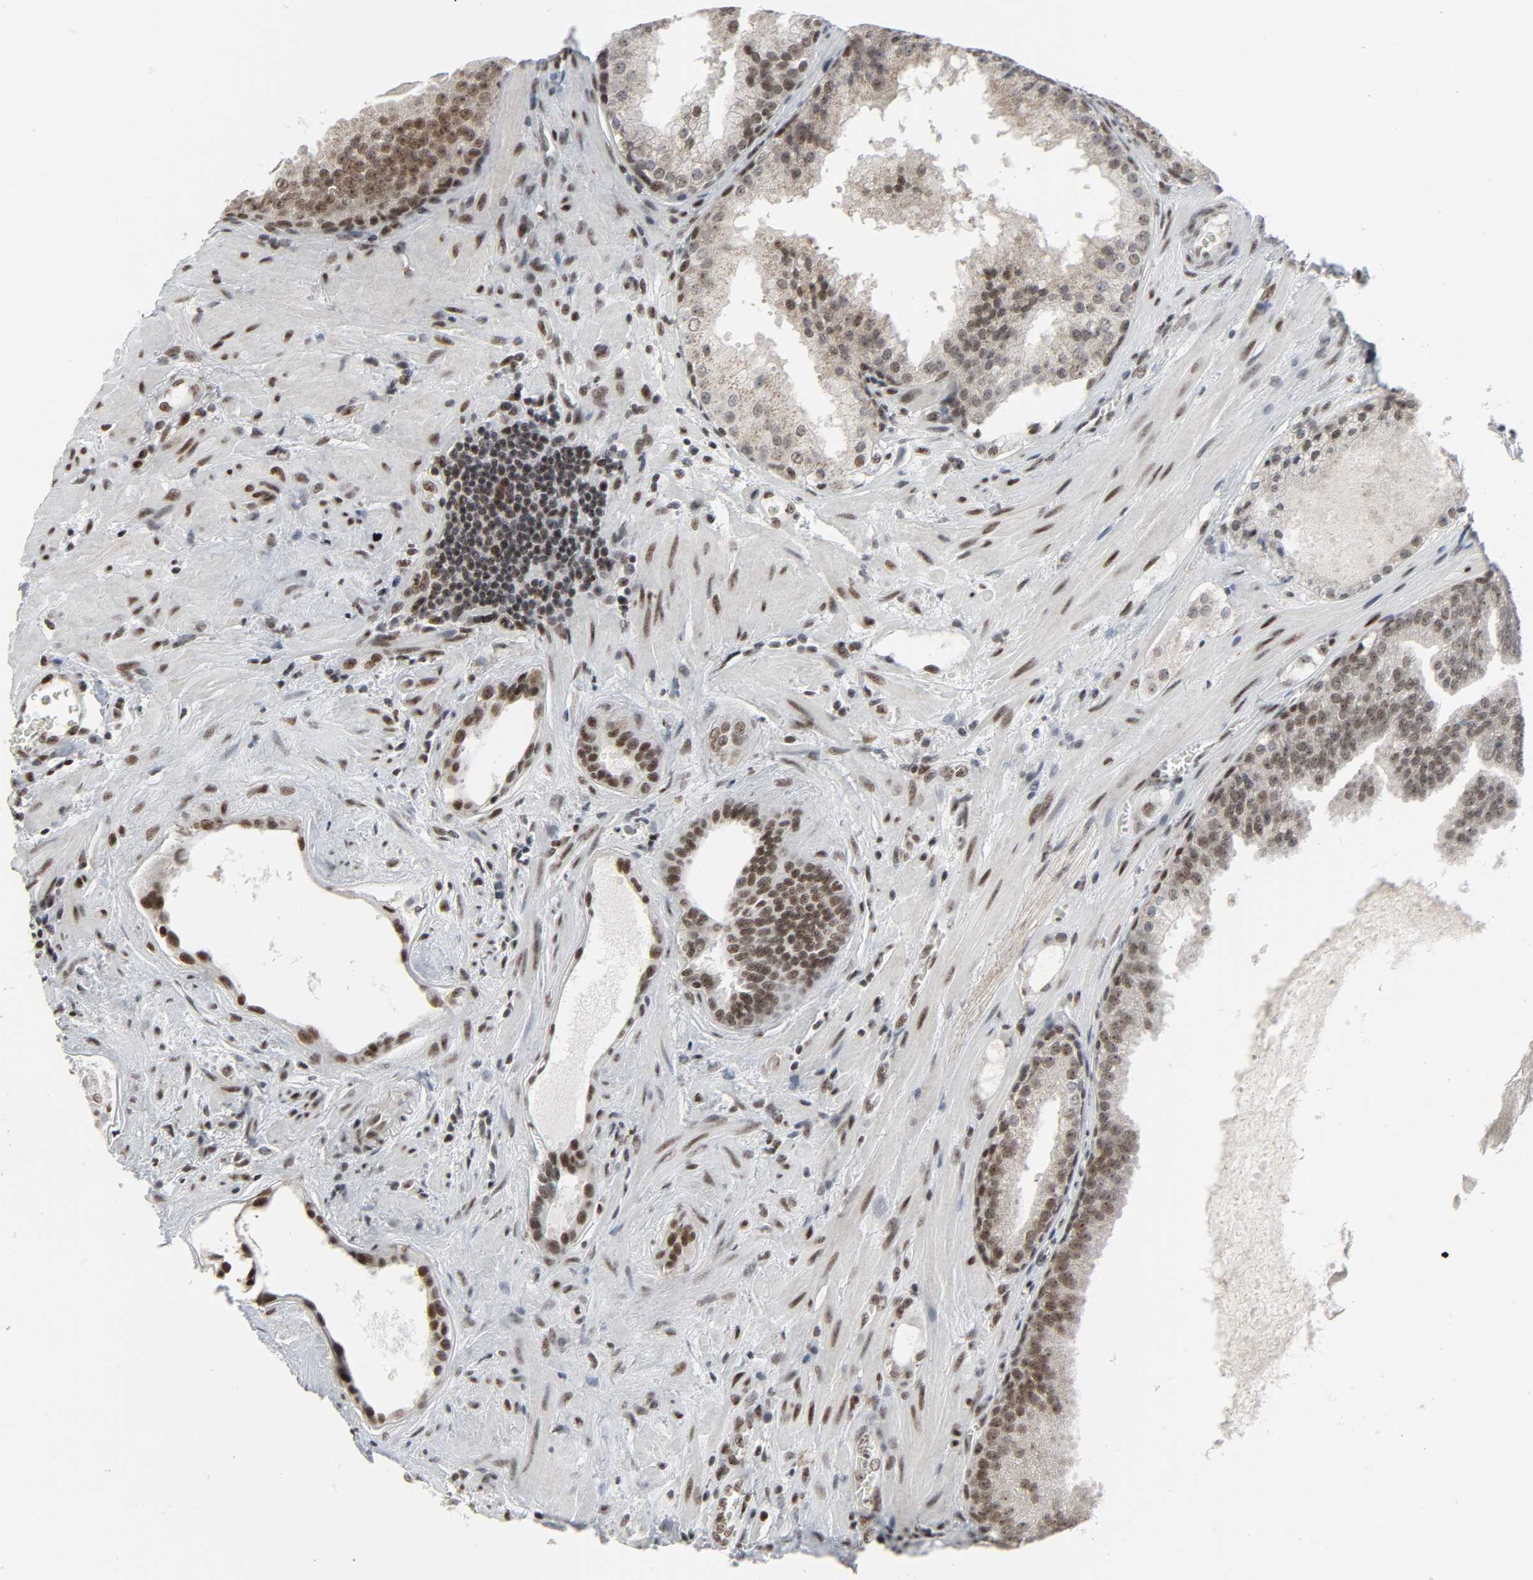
{"staining": {"intensity": "moderate", "quantity": ">75%", "location": "nuclear"}, "tissue": "prostate cancer", "cell_type": "Tumor cells", "image_type": "cancer", "snomed": [{"axis": "morphology", "description": "Adenocarcinoma, High grade"}, {"axis": "topography", "description": "Prostate"}], "caption": "Moderate nuclear protein staining is appreciated in about >75% of tumor cells in prostate cancer.", "gene": "CDK7", "patient": {"sex": "male", "age": 68}}